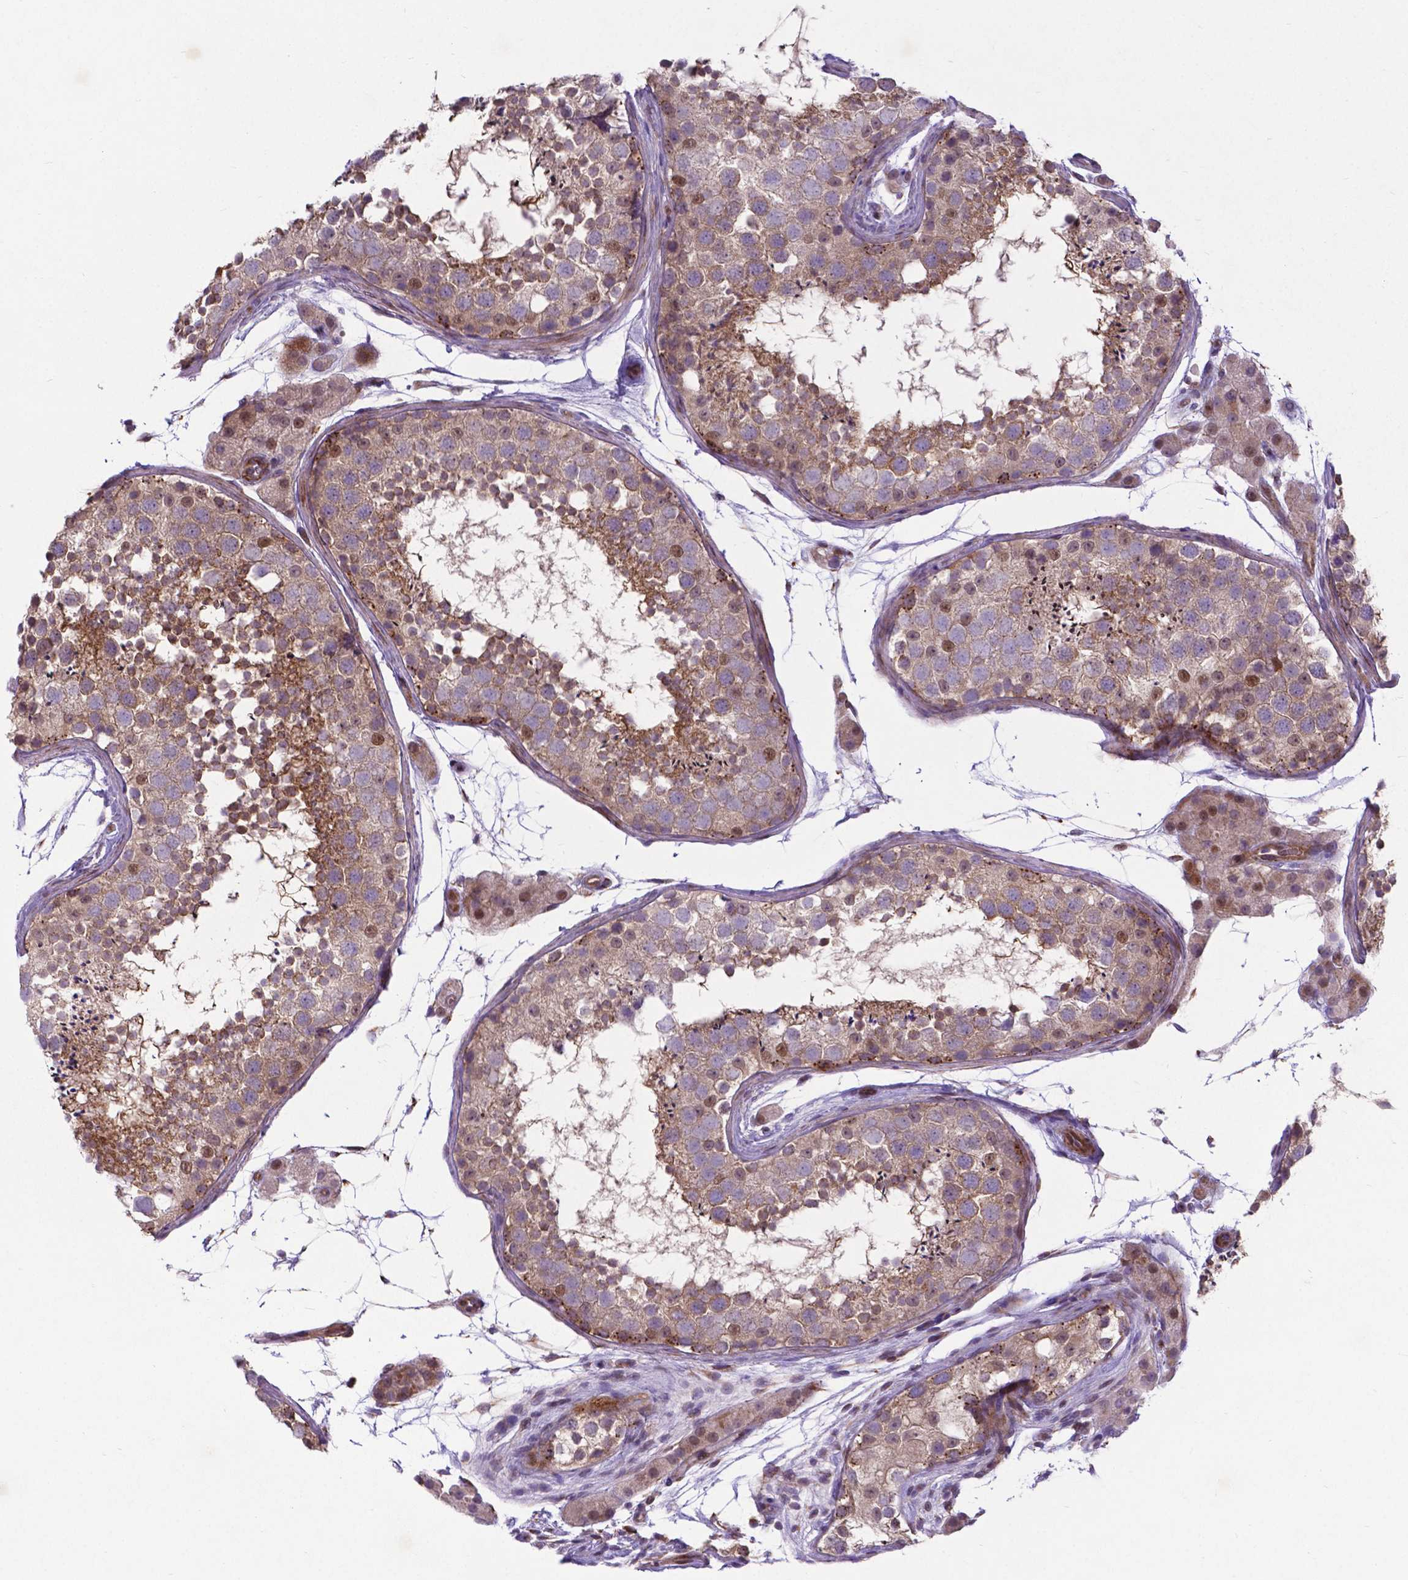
{"staining": {"intensity": "moderate", "quantity": "<25%", "location": "cytoplasmic/membranous,nuclear"}, "tissue": "testis", "cell_type": "Cells in seminiferous ducts", "image_type": "normal", "snomed": [{"axis": "morphology", "description": "Normal tissue, NOS"}, {"axis": "topography", "description": "Testis"}], "caption": "DAB (3,3'-diaminobenzidine) immunohistochemical staining of unremarkable testis exhibits moderate cytoplasmic/membranous,nuclear protein staining in about <25% of cells in seminiferous ducts.", "gene": "PFKFB4", "patient": {"sex": "male", "age": 41}}